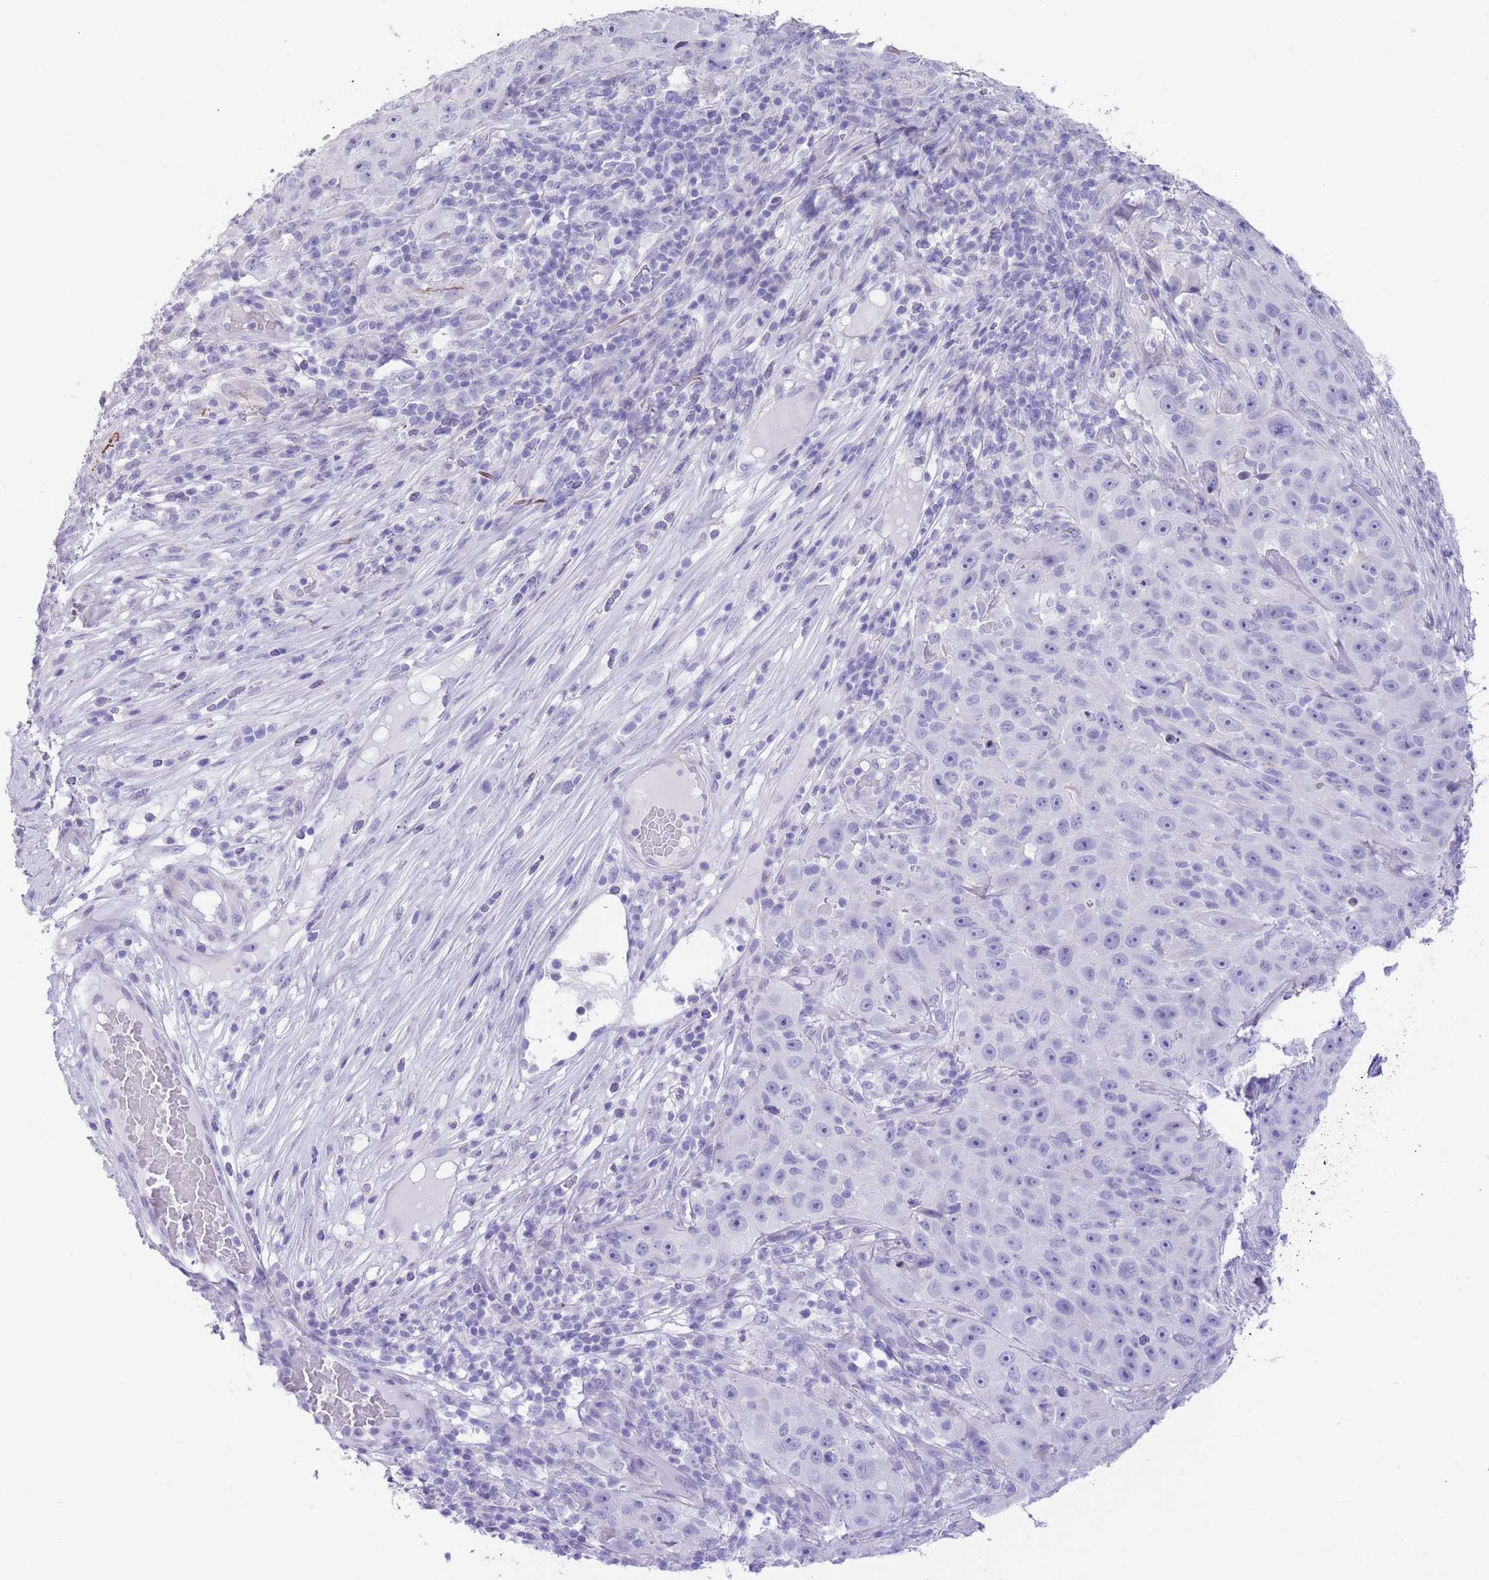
{"staining": {"intensity": "negative", "quantity": "none", "location": "none"}, "tissue": "skin cancer", "cell_type": "Tumor cells", "image_type": "cancer", "snomed": [{"axis": "morphology", "description": "Squamous cell carcinoma, NOS"}, {"axis": "topography", "description": "Skin"}], "caption": "Skin squamous cell carcinoma stained for a protein using IHC reveals no positivity tumor cells.", "gene": "RAI2", "patient": {"sex": "female", "age": 87}}